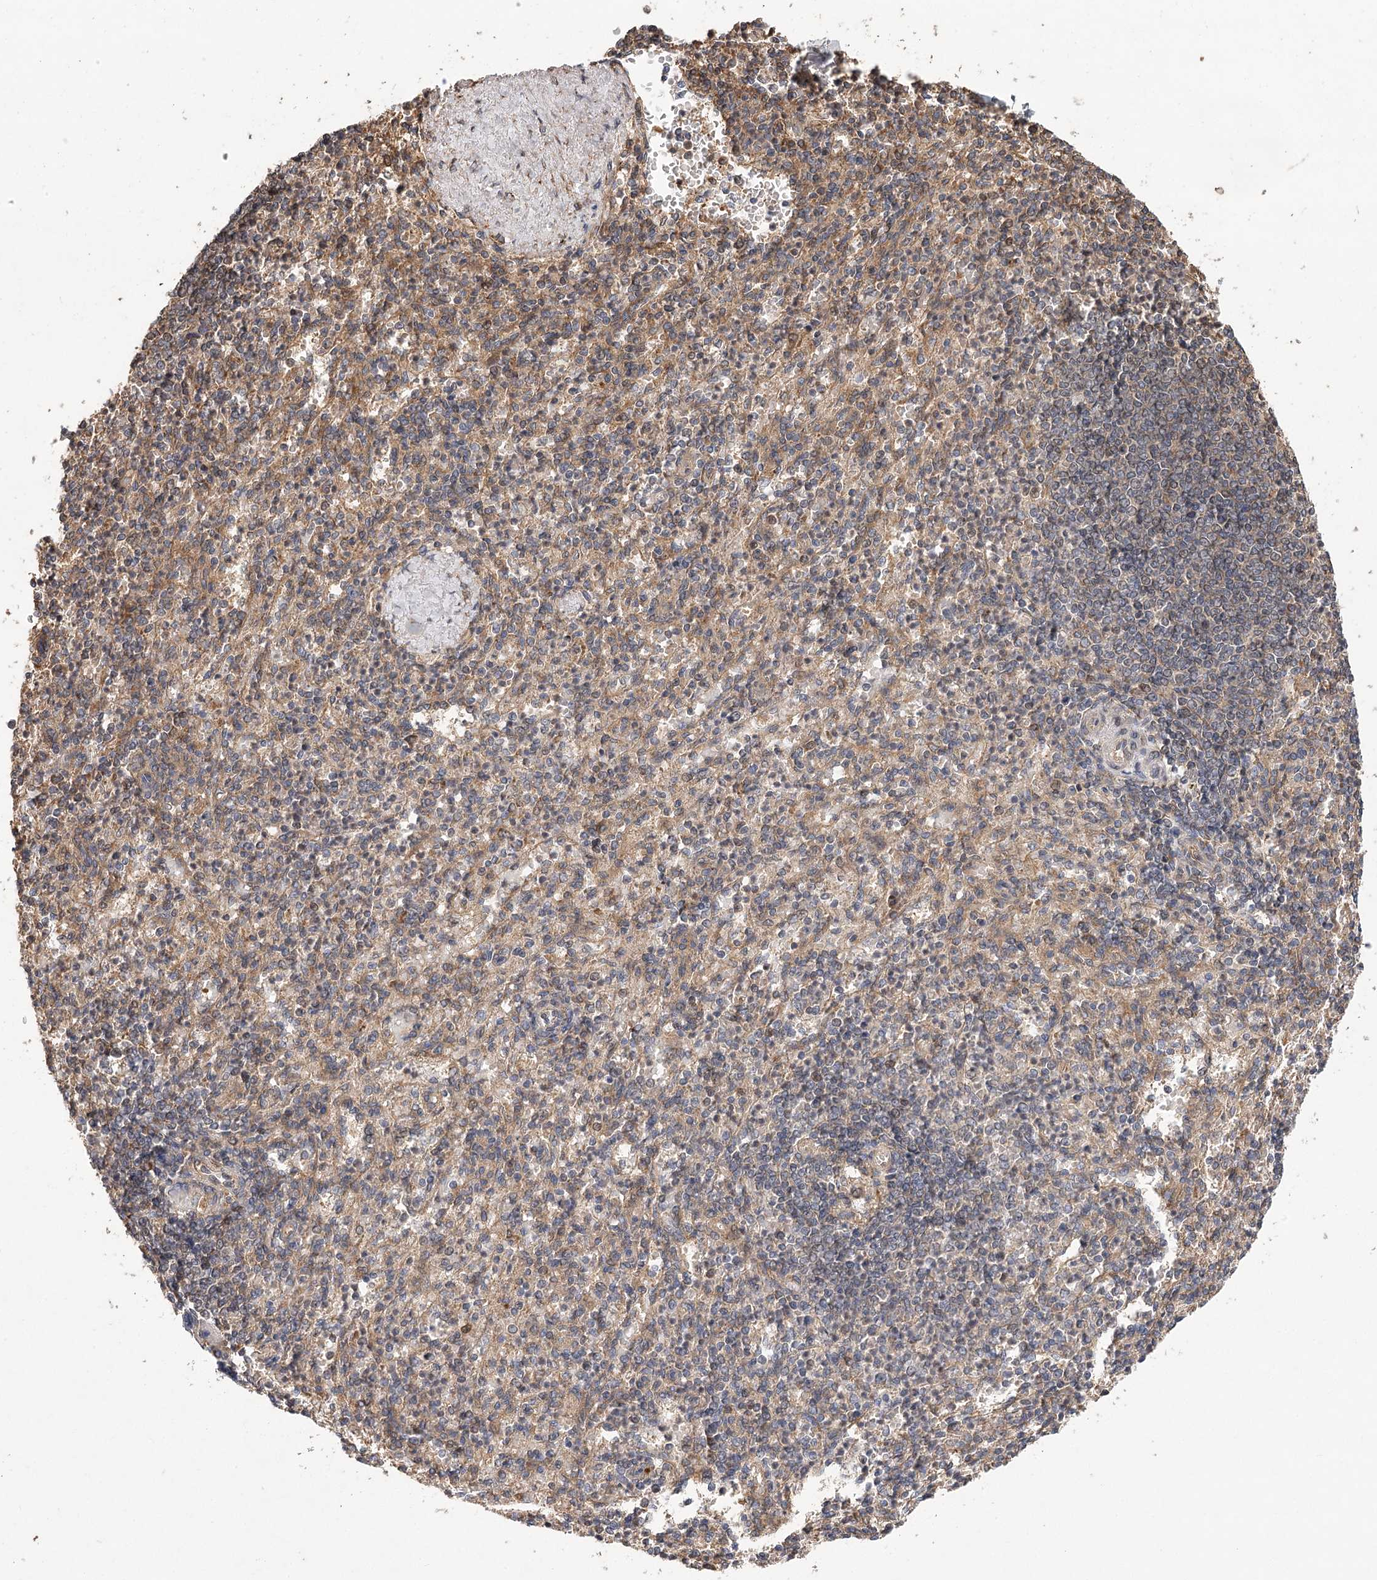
{"staining": {"intensity": "negative", "quantity": "none", "location": "none"}, "tissue": "spleen", "cell_type": "Cells in red pulp", "image_type": "normal", "snomed": [{"axis": "morphology", "description": "Normal tissue, NOS"}, {"axis": "topography", "description": "Spleen"}], "caption": "High power microscopy image of an immunohistochemistry (IHC) image of normal spleen, revealing no significant positivity in cells in red pulp.", "gene": "LSS", "patient": {"sex": "female", "age": 74}}